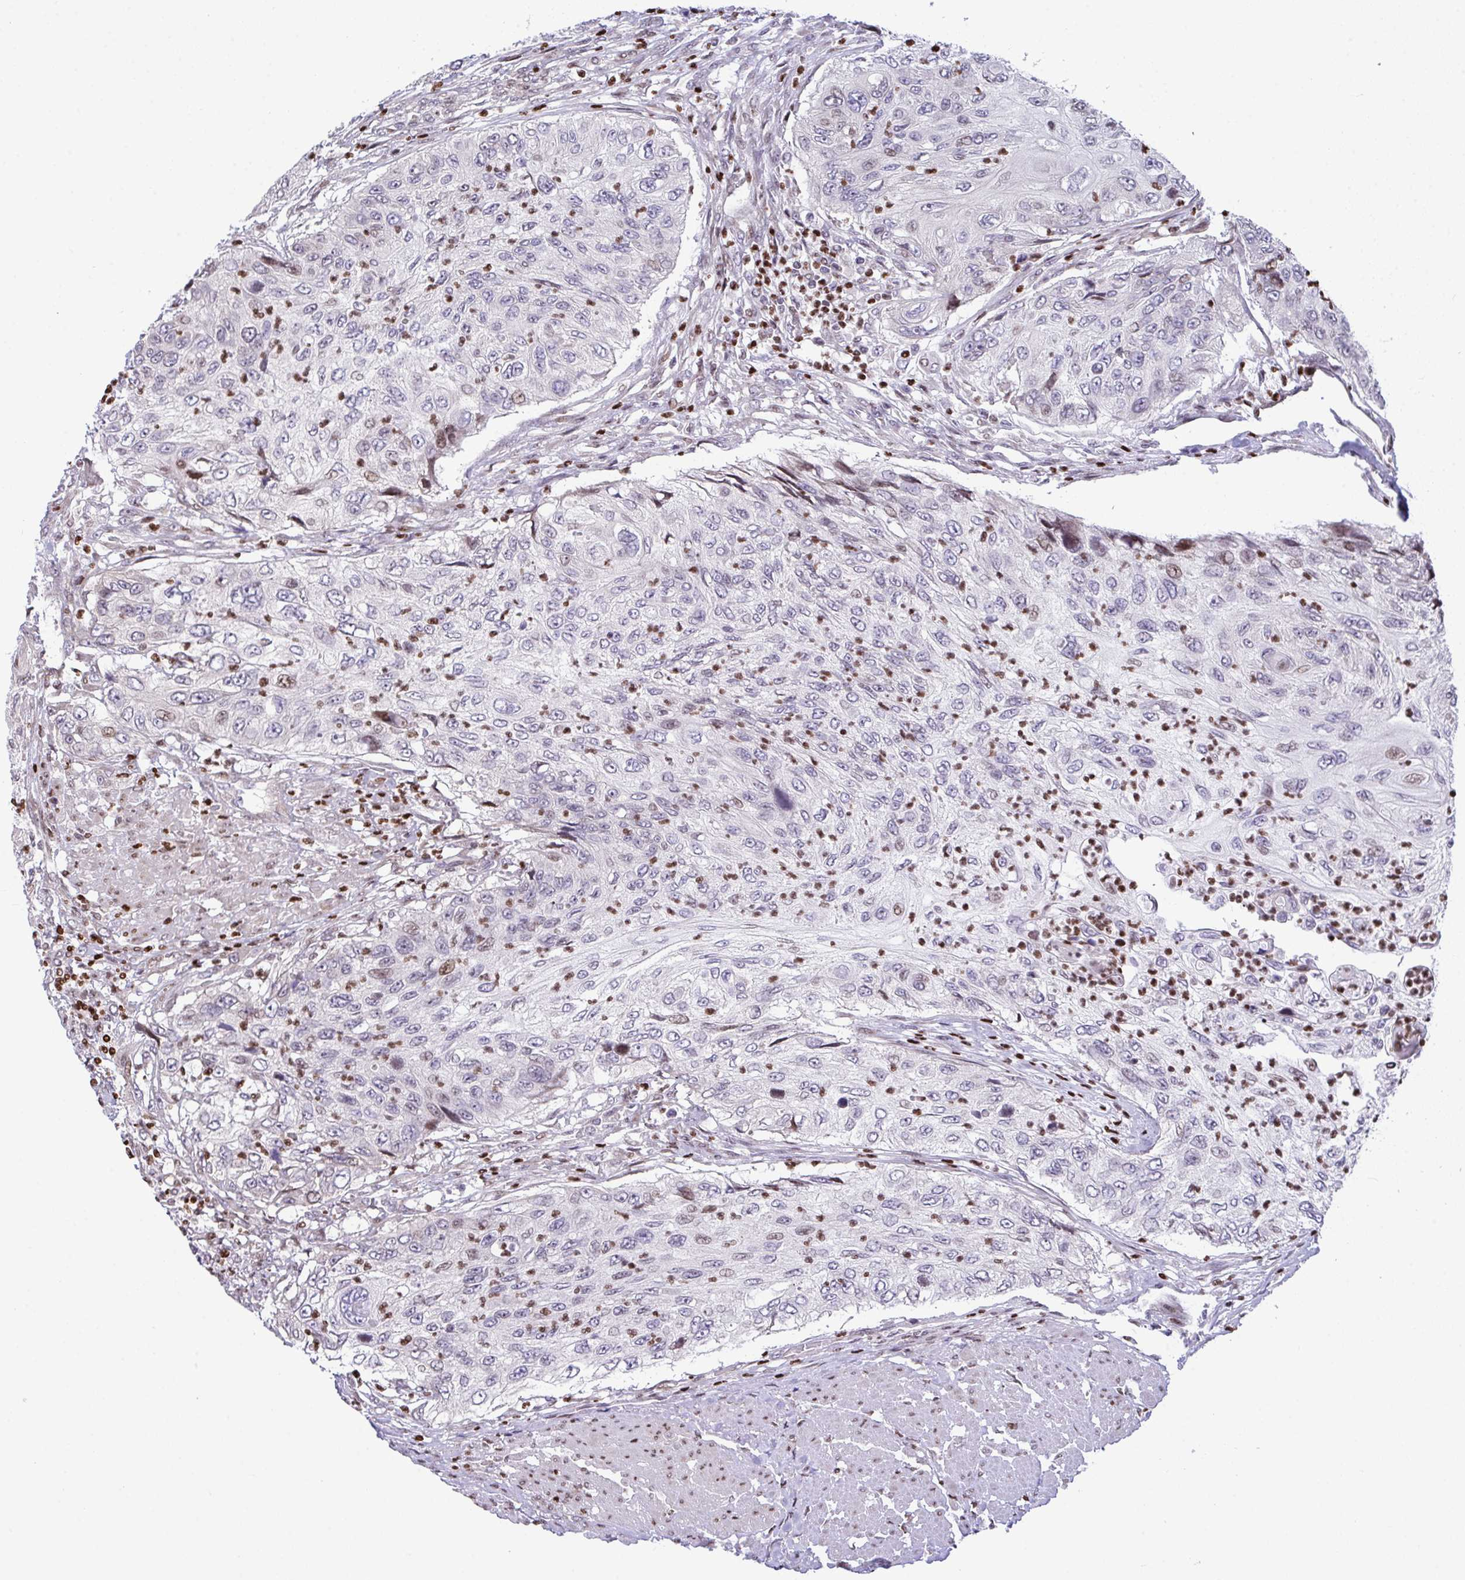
{"staining": {"intensity": "weak", "quantity": "<25%", "location": "nuclear"}, "tissue": "urothelial cancer", "cell_type": "Tumor cells", "image_type": "cancer", "snomed": [{"axis": "morphology", "description": "Urothelial carcinoma, High grade"}, {"axis": "topography", "description": "Urinary bladder"}], "caption": "A high-resolution micrograph shows immunohistochemistry (IHC) staining of high-grade urothelial carcinoma, which demonstrates no significant expression in tumor cells. (Brightfield microscopy of DAB IHC at high magnification).", "gene": "RAPGEF5", "patient": {"sex": "female", "age": 60}}